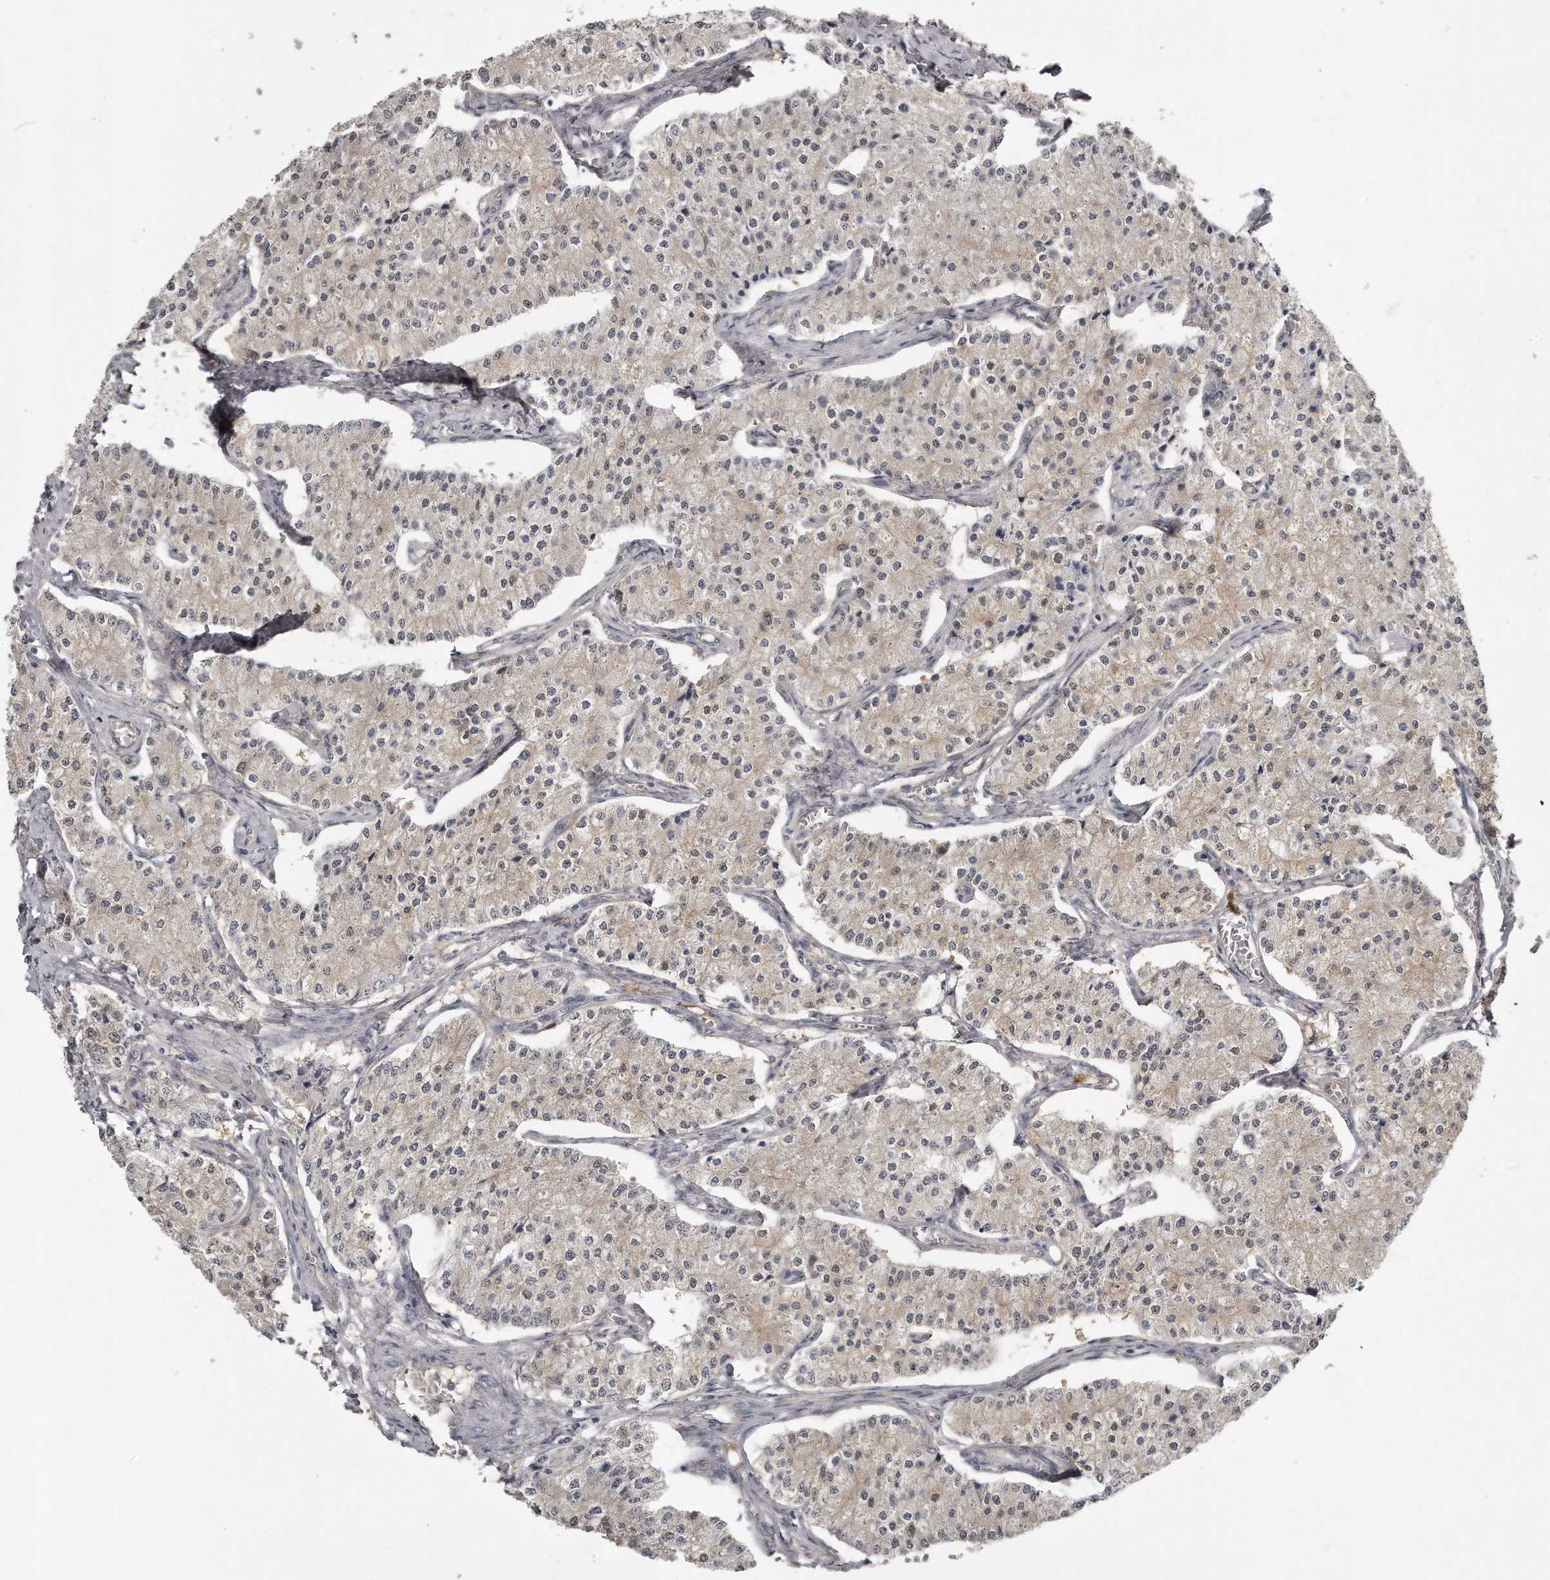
{"staining": {"intensity": "weak", "quantity": "<25%", "location": "cytoplasmic/membranous,nuclear"}, "tissue": "carcinoid", "cell_type": "Tumor cells", "image_type": "cancer", "snomed": [{"axis": "morphology", "description": "Carcinoid, malignant, NOS"}, {"axis": "topography", "description": "Colon"}], "caption": "This photomicrograph is of malignant carcinoid stained with immunohistochemistry to label a protein in brown with the nuclei are counter-stained blue. There is no staining in tumor cells. (DAB (3,3'-diaminobenzidine) immunohistochemistry, high magnification).", "gene": "GGCT", "patient": {"sex": "female", "age": 52}}